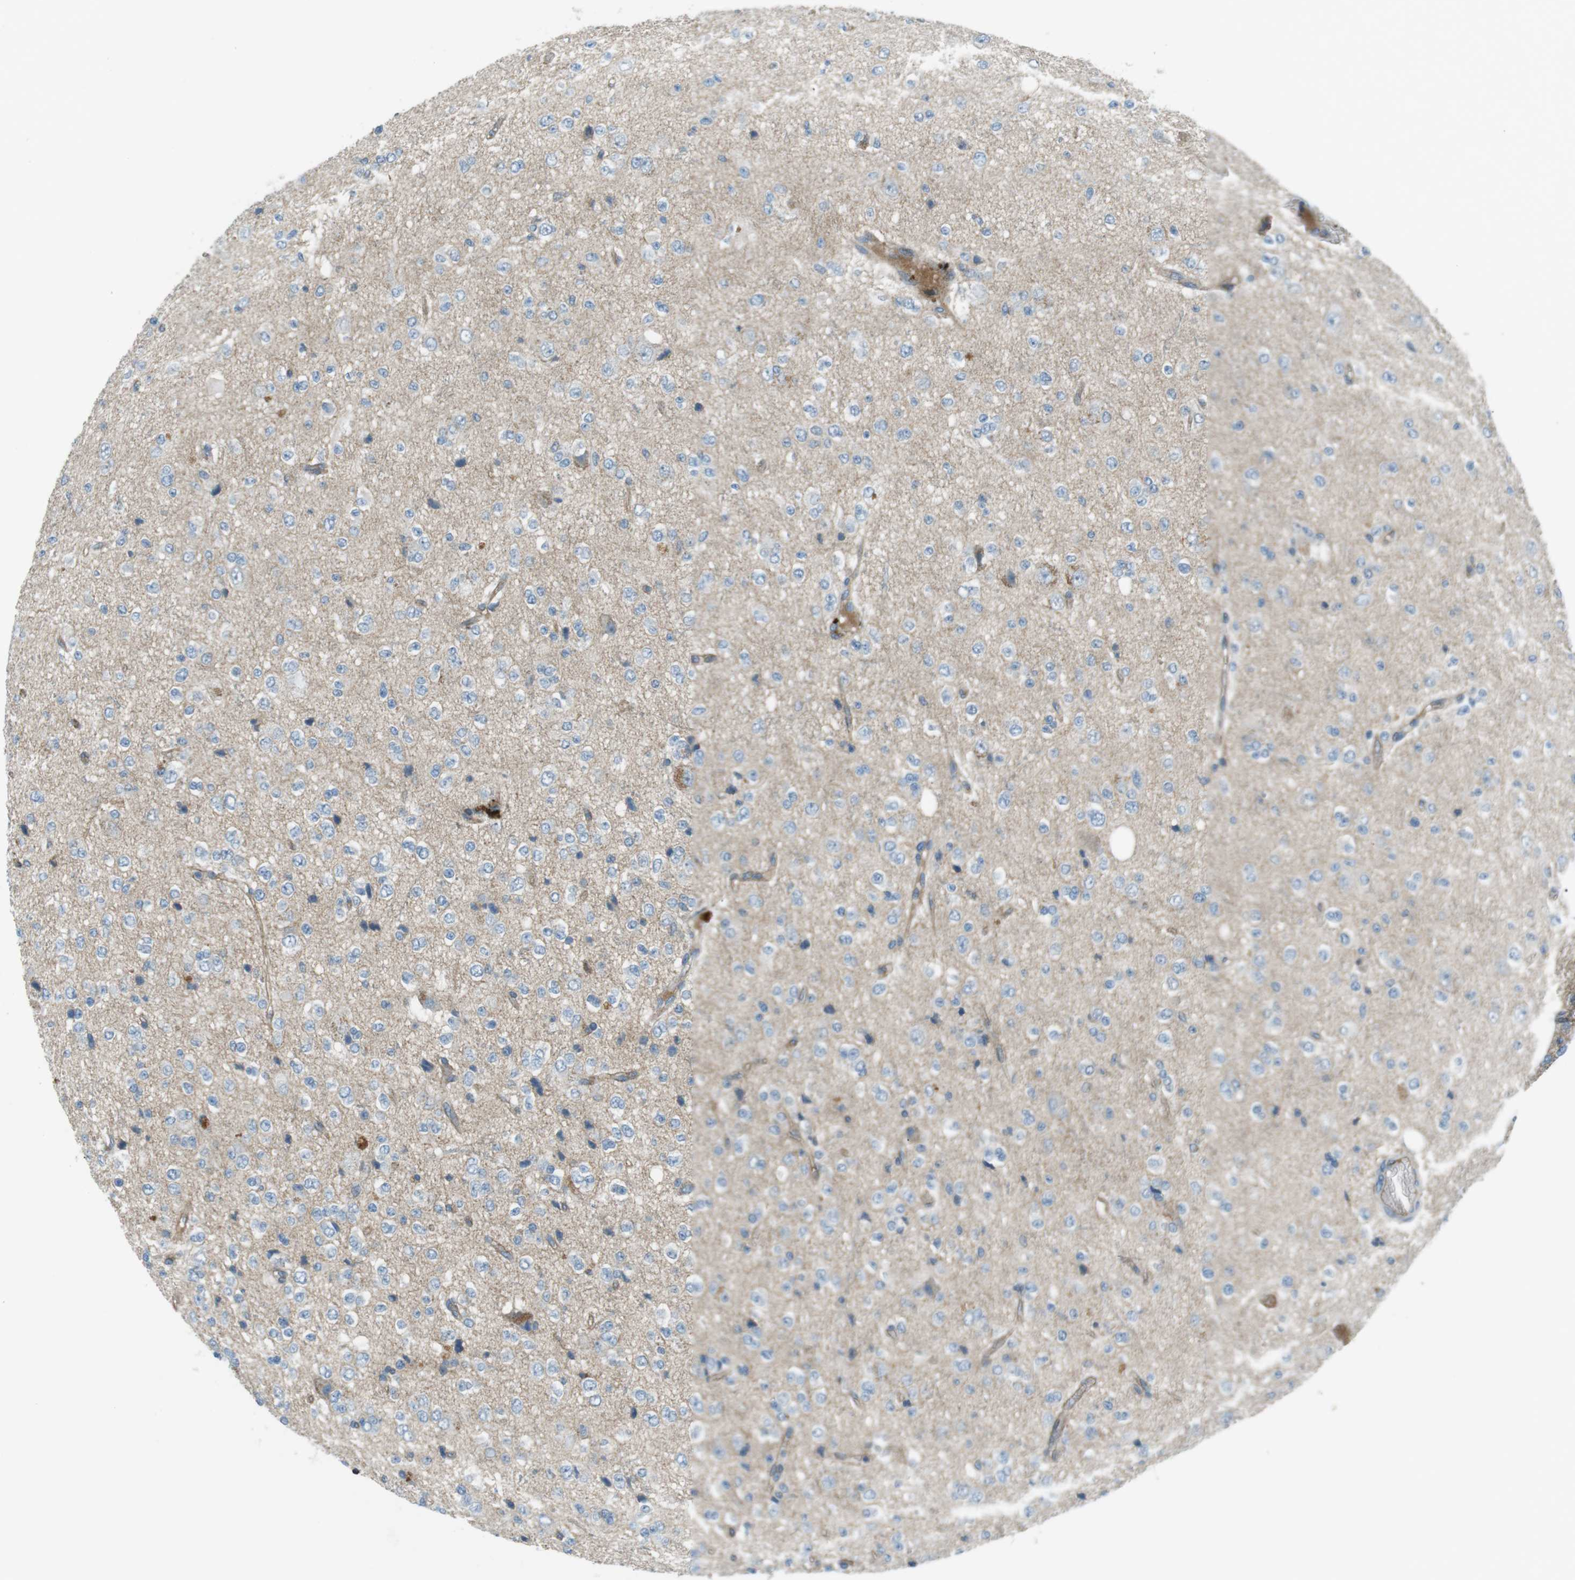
{"staining": {"intensity": "negative", "quantity": "none", "location": "none"}, "tissue": "glioma", "cell_type": "Tumor cells", "image_type": "cancer", "snomed": [{"axis": "morphology", "description": "Glioma, malignant, High grade"}, {"axis": "topography", "description": "pancreas cauda"}], "caption": "DAB immunohistochemical staining of human glioma displays no significant positivity in tumor cells.", "gene": "SPTA1", "patient": {"sex": "male", "age": 60}}